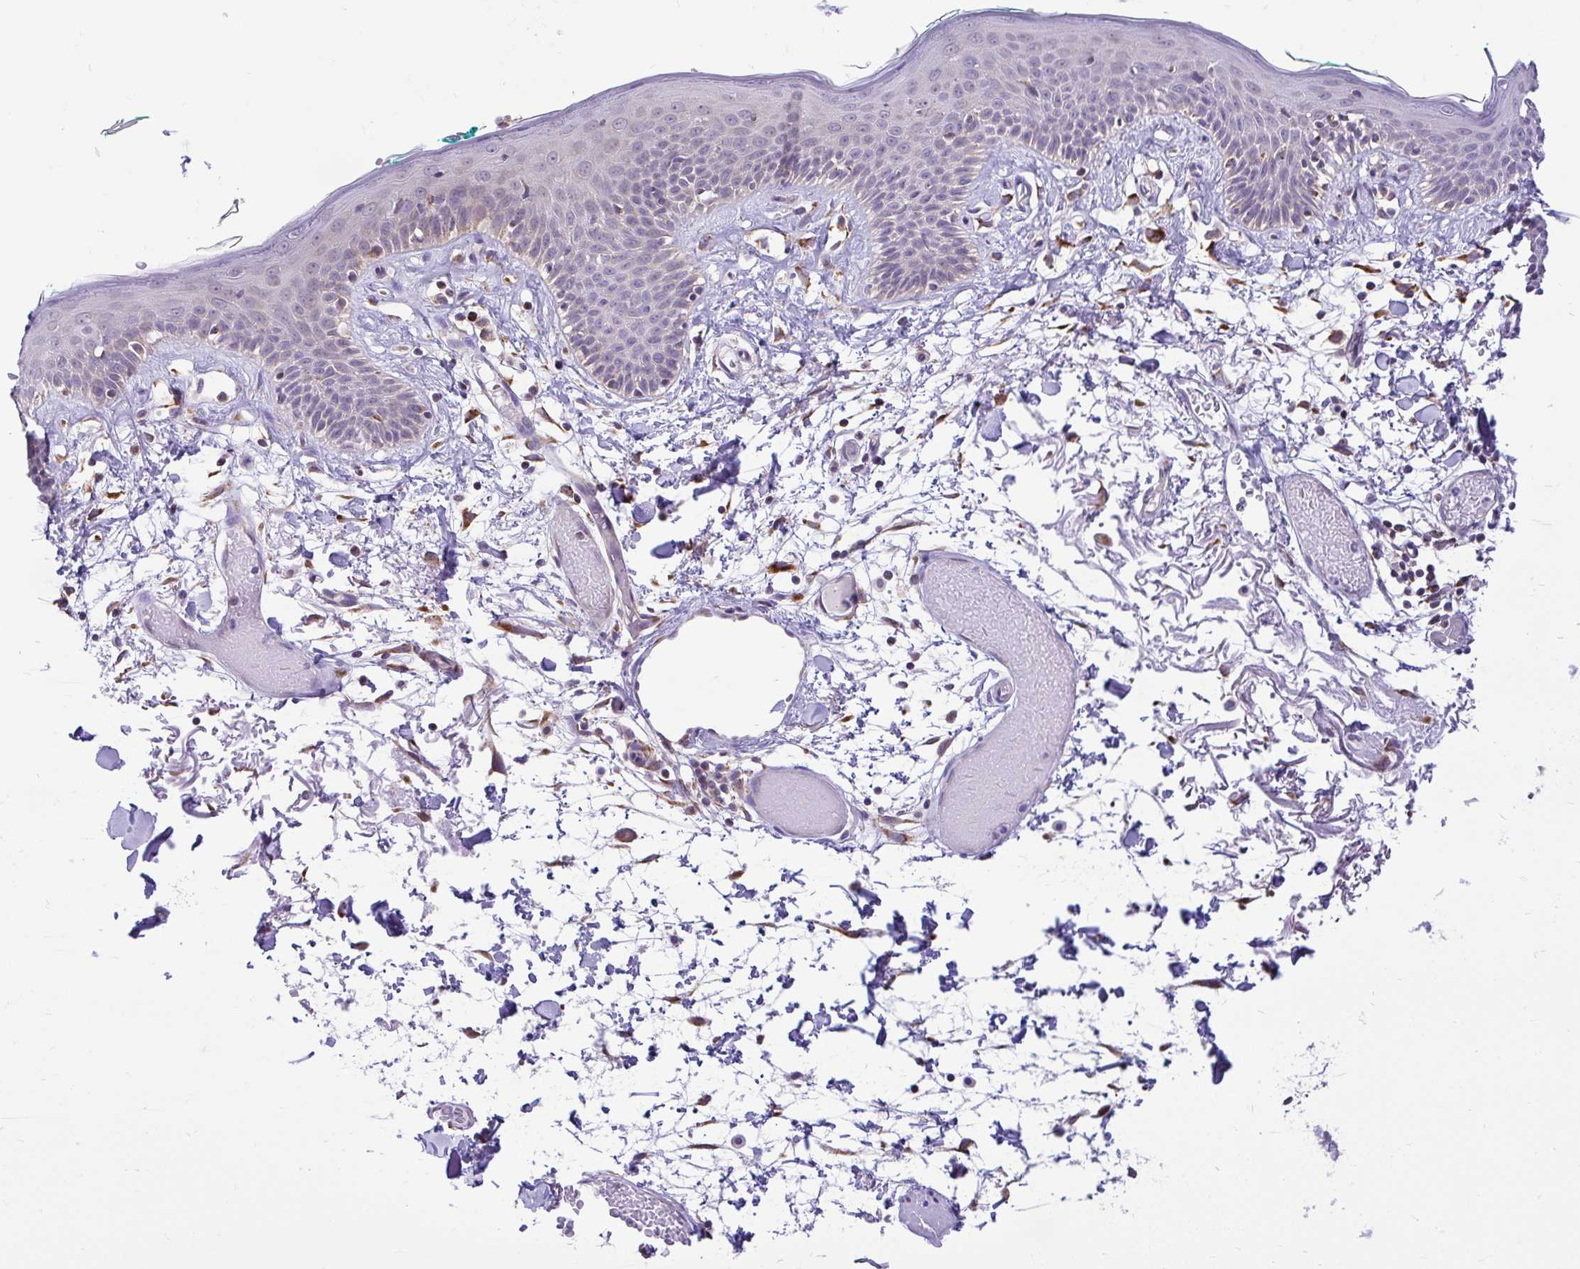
{"staining": {"intensity": "strong", "quantity": "25%-75%", "location": "cytoplasmic/membranous"}, "tissue": "skin", "cell_type": "Fibroblasts", "image_type": "normal", "snomed": [{"axis": "morphology", "description": "Normal tissue, NOS"}, {"axis": "topography", "description": "Skin"}], "caption": "High-magnification brightfield microscopy of unremarkable skin stained with DAB (3,3'-diaminobenzidine) (brown) and counterstained with hematoxylin (blue). fibroblasts exhibit strong cytoplasmic/membranous staining is seen in about25%-75% of cells.", "gene": "PYCR2", "patient": {"sex": "male", "age": 79}}